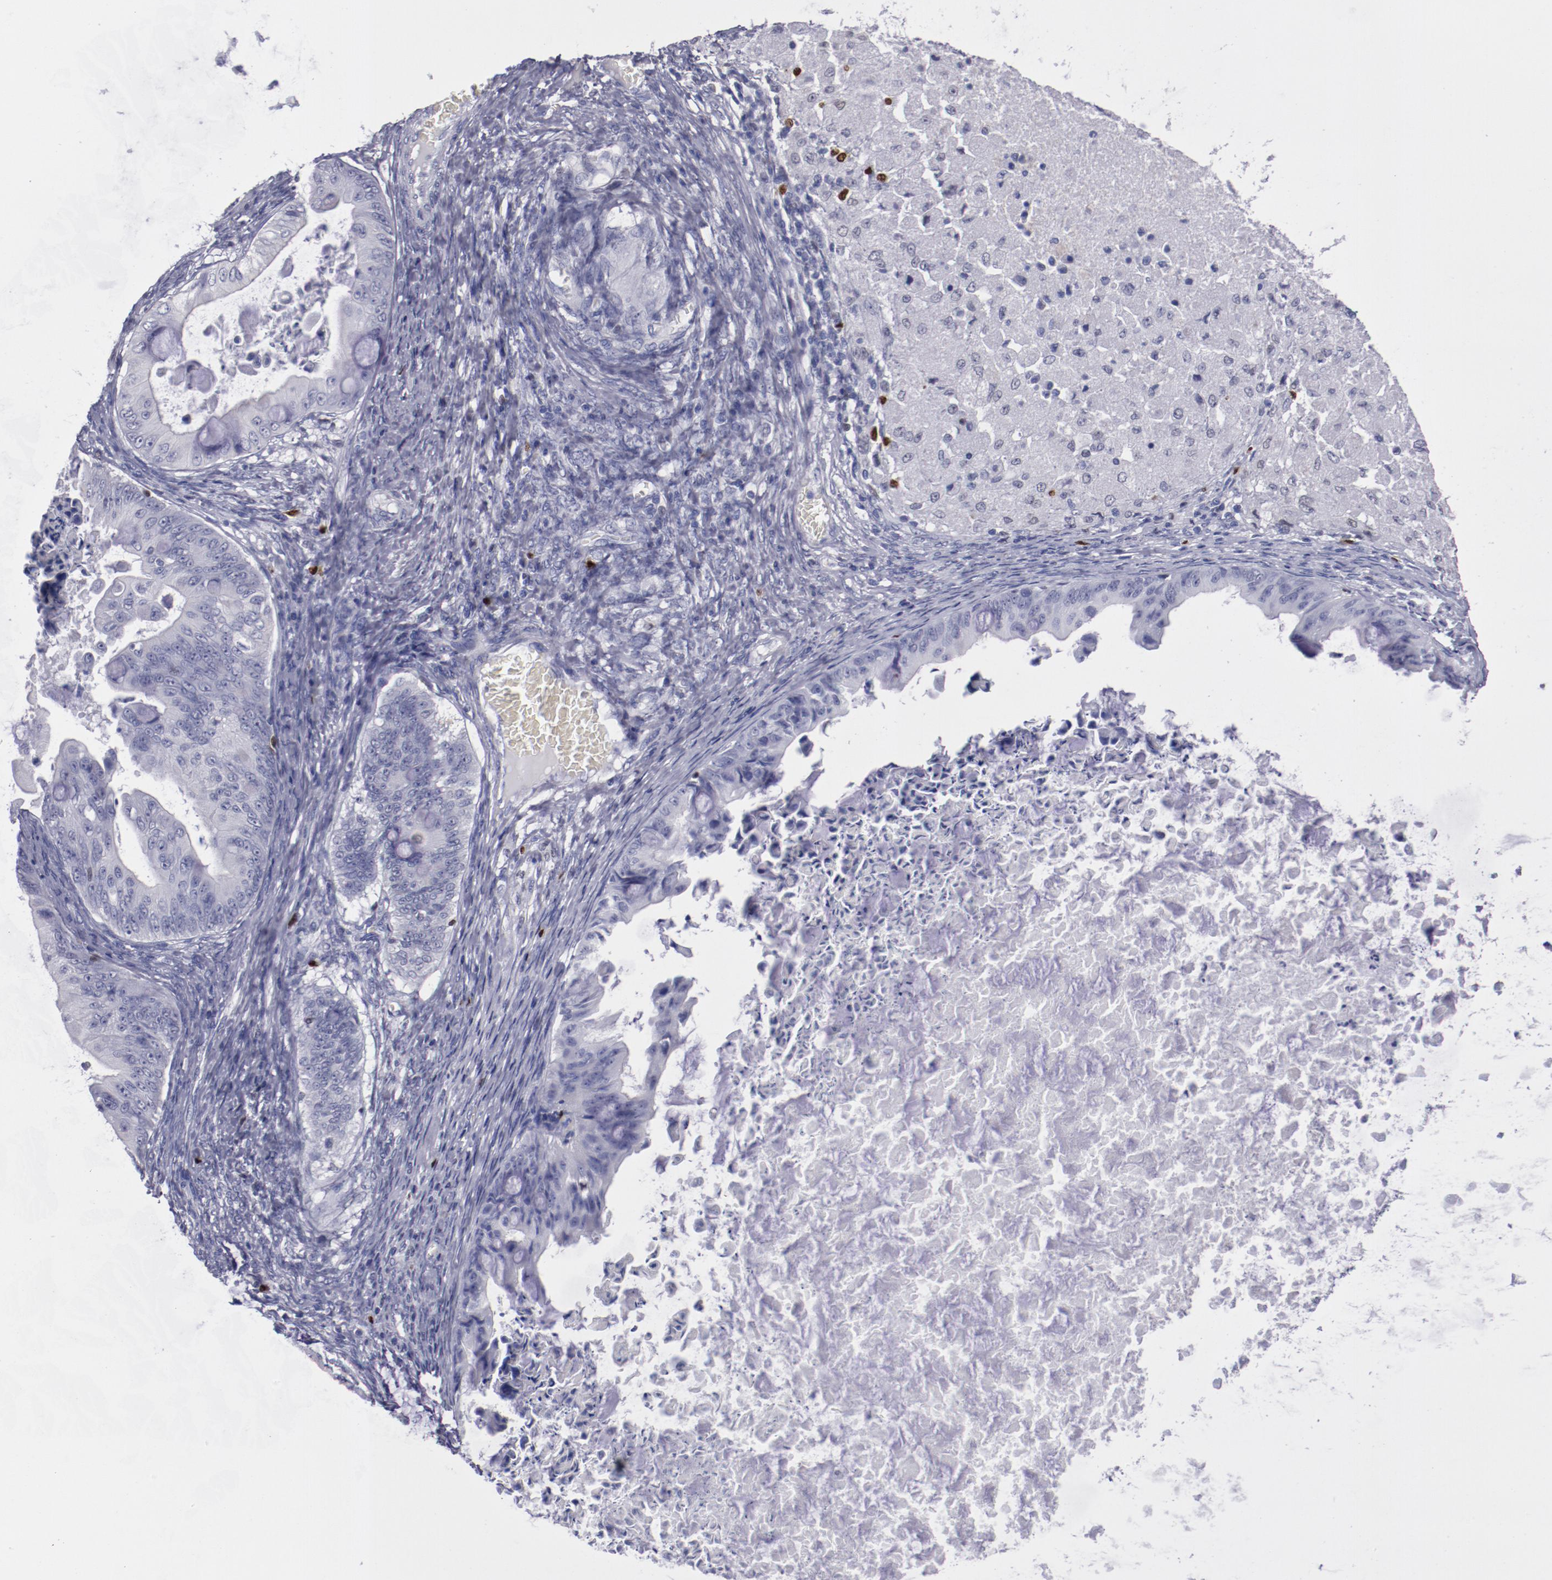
{"staining": {"intensity": "negative", "quantity": "none", "location": "none"}, "tissue": "ovarian cancer", "cell_type": "Tumor cells", "image_type": "cancer", "snomed": [{"axis": "morphology", "description": "Cystadenocarcinoma, mucinous, NOS"}, {"axis": "topography", "description": "Ovary"}], "caption": "Ovarian cancer was stained to show a protein in brown. There is no significant expression in tumor cells.", "gene": "IRF8", "patient": {"sex": "female", "age": 37}}